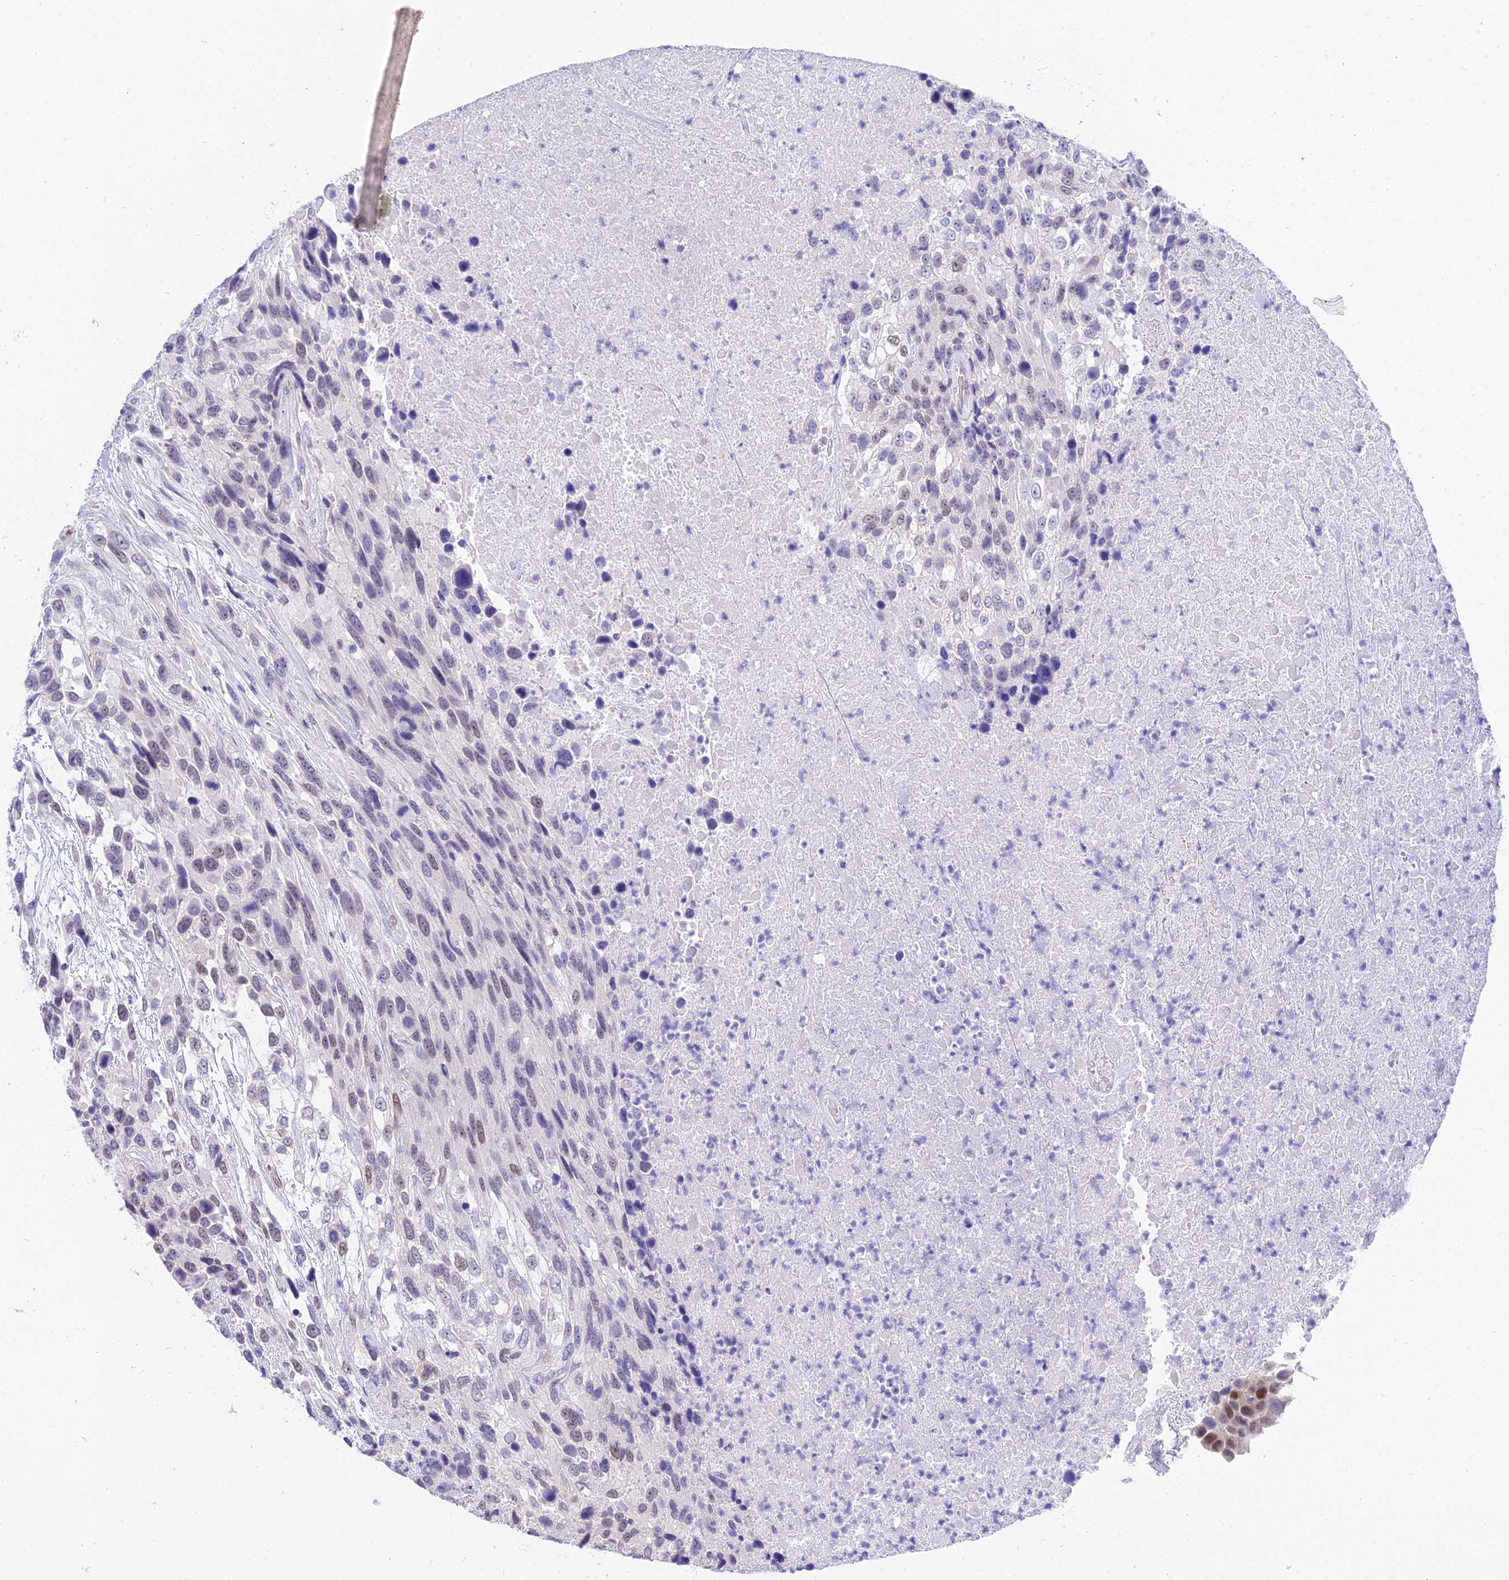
{"staining": {"intensity": "weak", "quantity": "25%-75%", "location": "nuclear"}, "tissue": "urothelial cancer", "cell_type": "Tumor cells", "image_type": "cancer", "snomed": [{"axis": "morphology", "description": "Urothelial carcinoma, High grade"}, {"axis": "topography", "description": "Urinary bladder"}], "caption": "Human urothelial cancer stained with a brown dye exhibits weak nuclear positive staining in approximately 25%-75% of tumor cells.", "gene": "DEFB107A", "patient": {"sex": "female", "age": 70}}